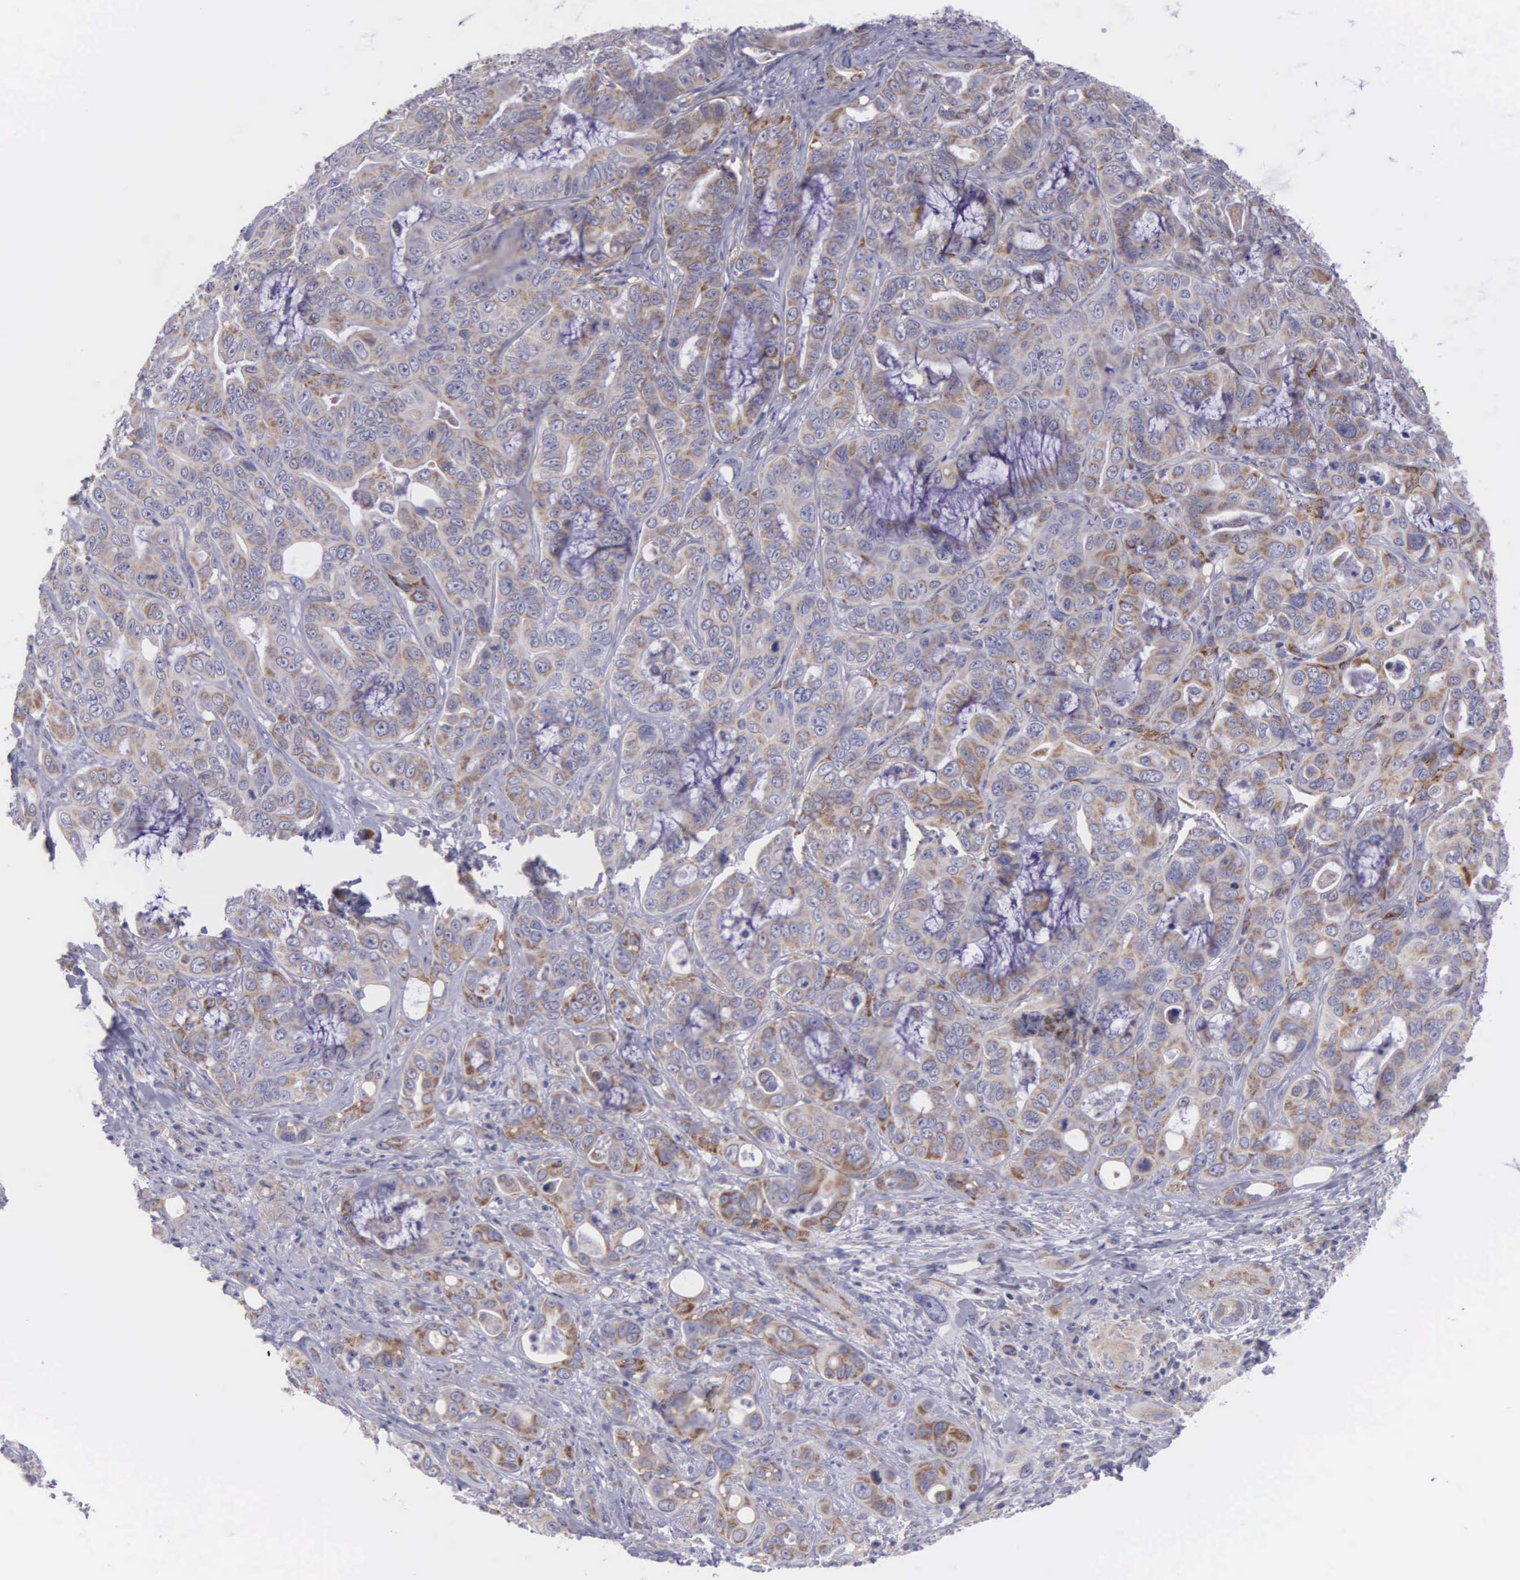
{"staining": {"intensity": "moderate", "quantity": ">75%", "location": "cytoplasmic/membranous"}, "tissue": "liver cancer", "cell_type": "Tumor cells", "image_type": "cancer", "snomed": [{"axis": "morphology", "description": "Cholangiocarcinoma"}, {"axis": "topography", "description": "Liver"}], "caption": "This micrograph reveals IHC staining of human cholangiocarcinoma (liver), with medium moderate cytoplasmic/membranous staining in about >75% of tumor cells.", "gene": "SYNJ2BP", "patient": {"sex": "female", "age": 79}}